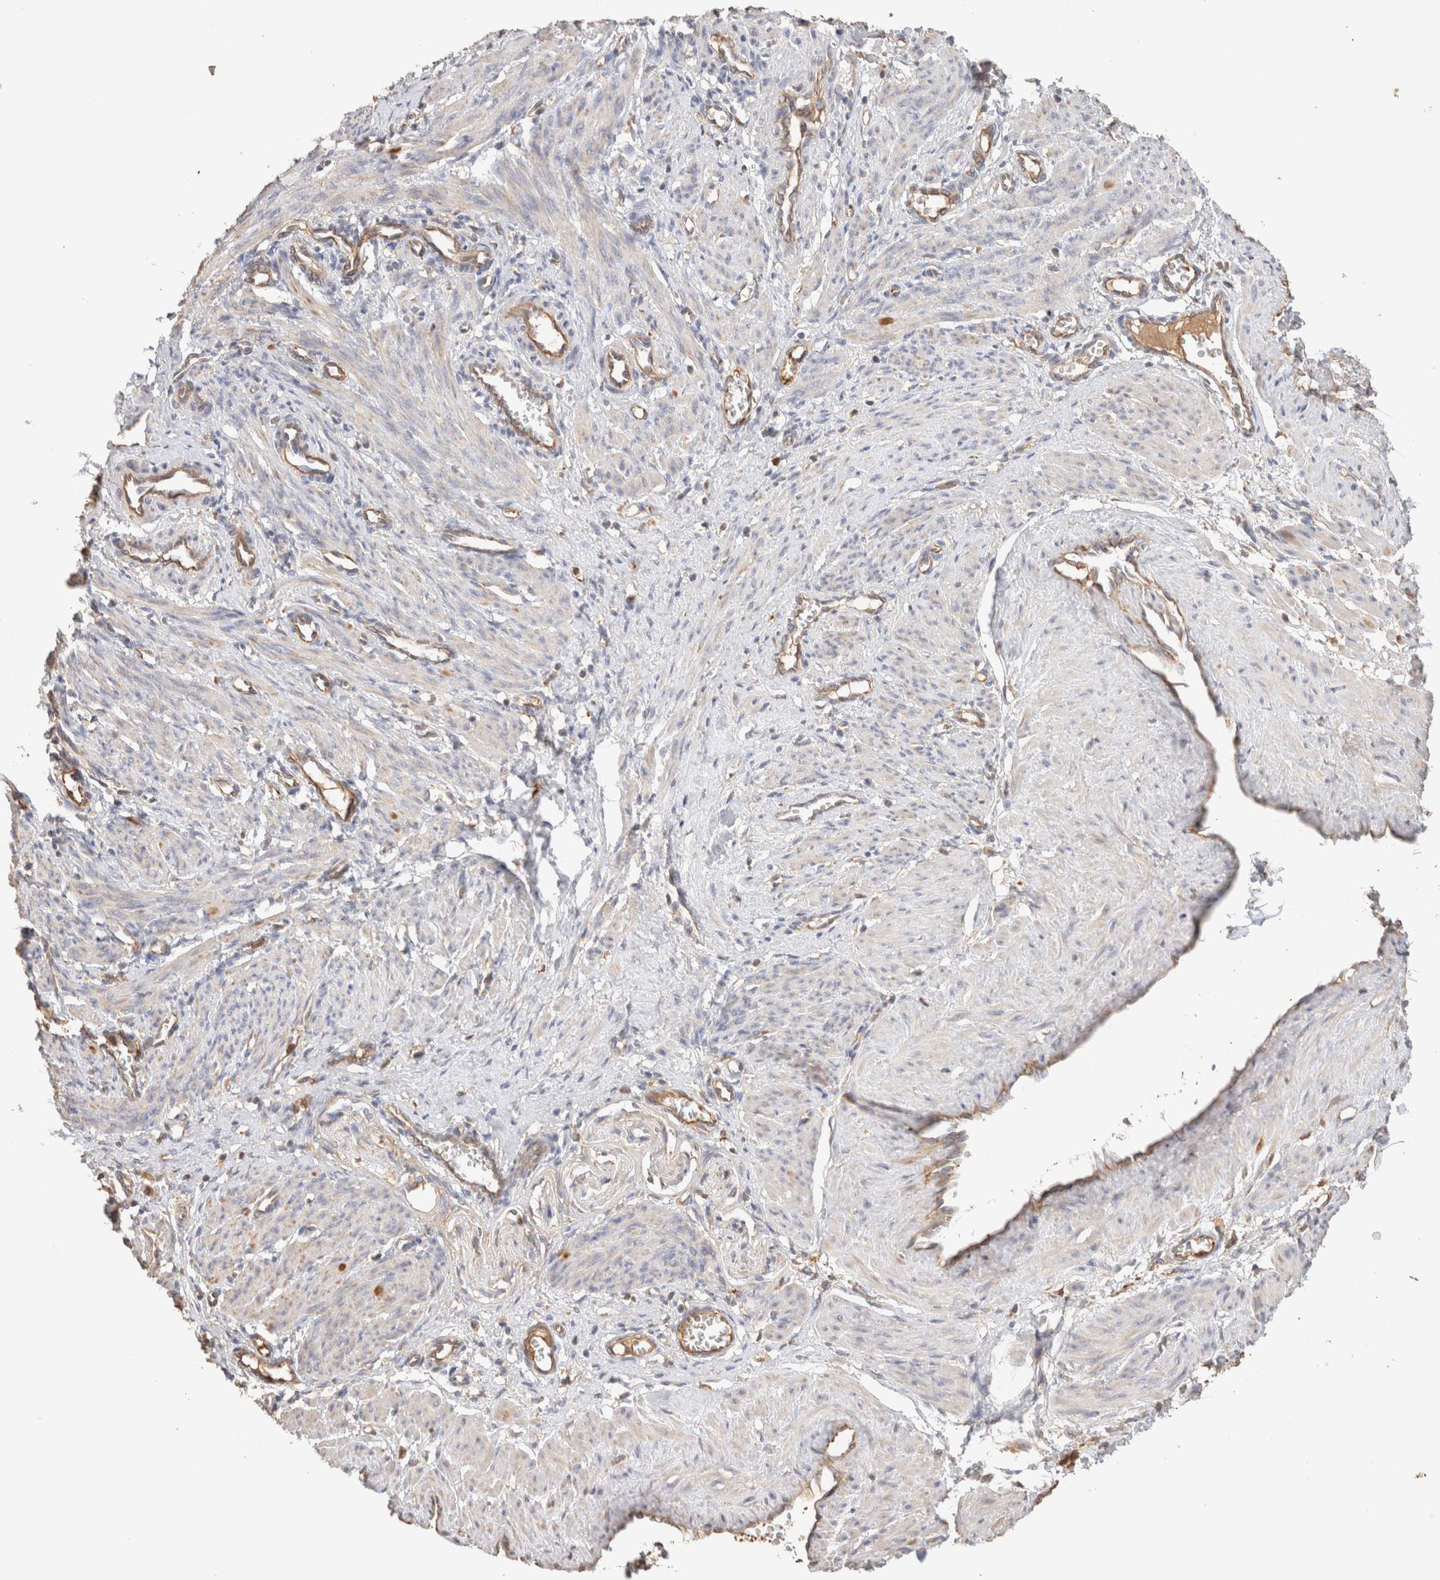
{"staining": {"intensity": "weak", "quantity": "25%-75%", "location": "cytoplasmic/membranous"}, "tissue": "smooth muscle", "cell_type": "Smooth muscle cells", "image_type": "normal", "snomed": [{"axis": "morphology", "description": "Normal tissue, NOS"}, {"axis": "topography", "description": "Endometrium"}], "caption": "This photomicrograph exhibits immunohistochemistry (IHC) staining of normal human smooth muscle, with low weak cytoplasmic/membranous staining in about 25%-75% of smooth muscle cells.", "gene": "PROS1", "patient": {"sex": "female", "age": 33}}